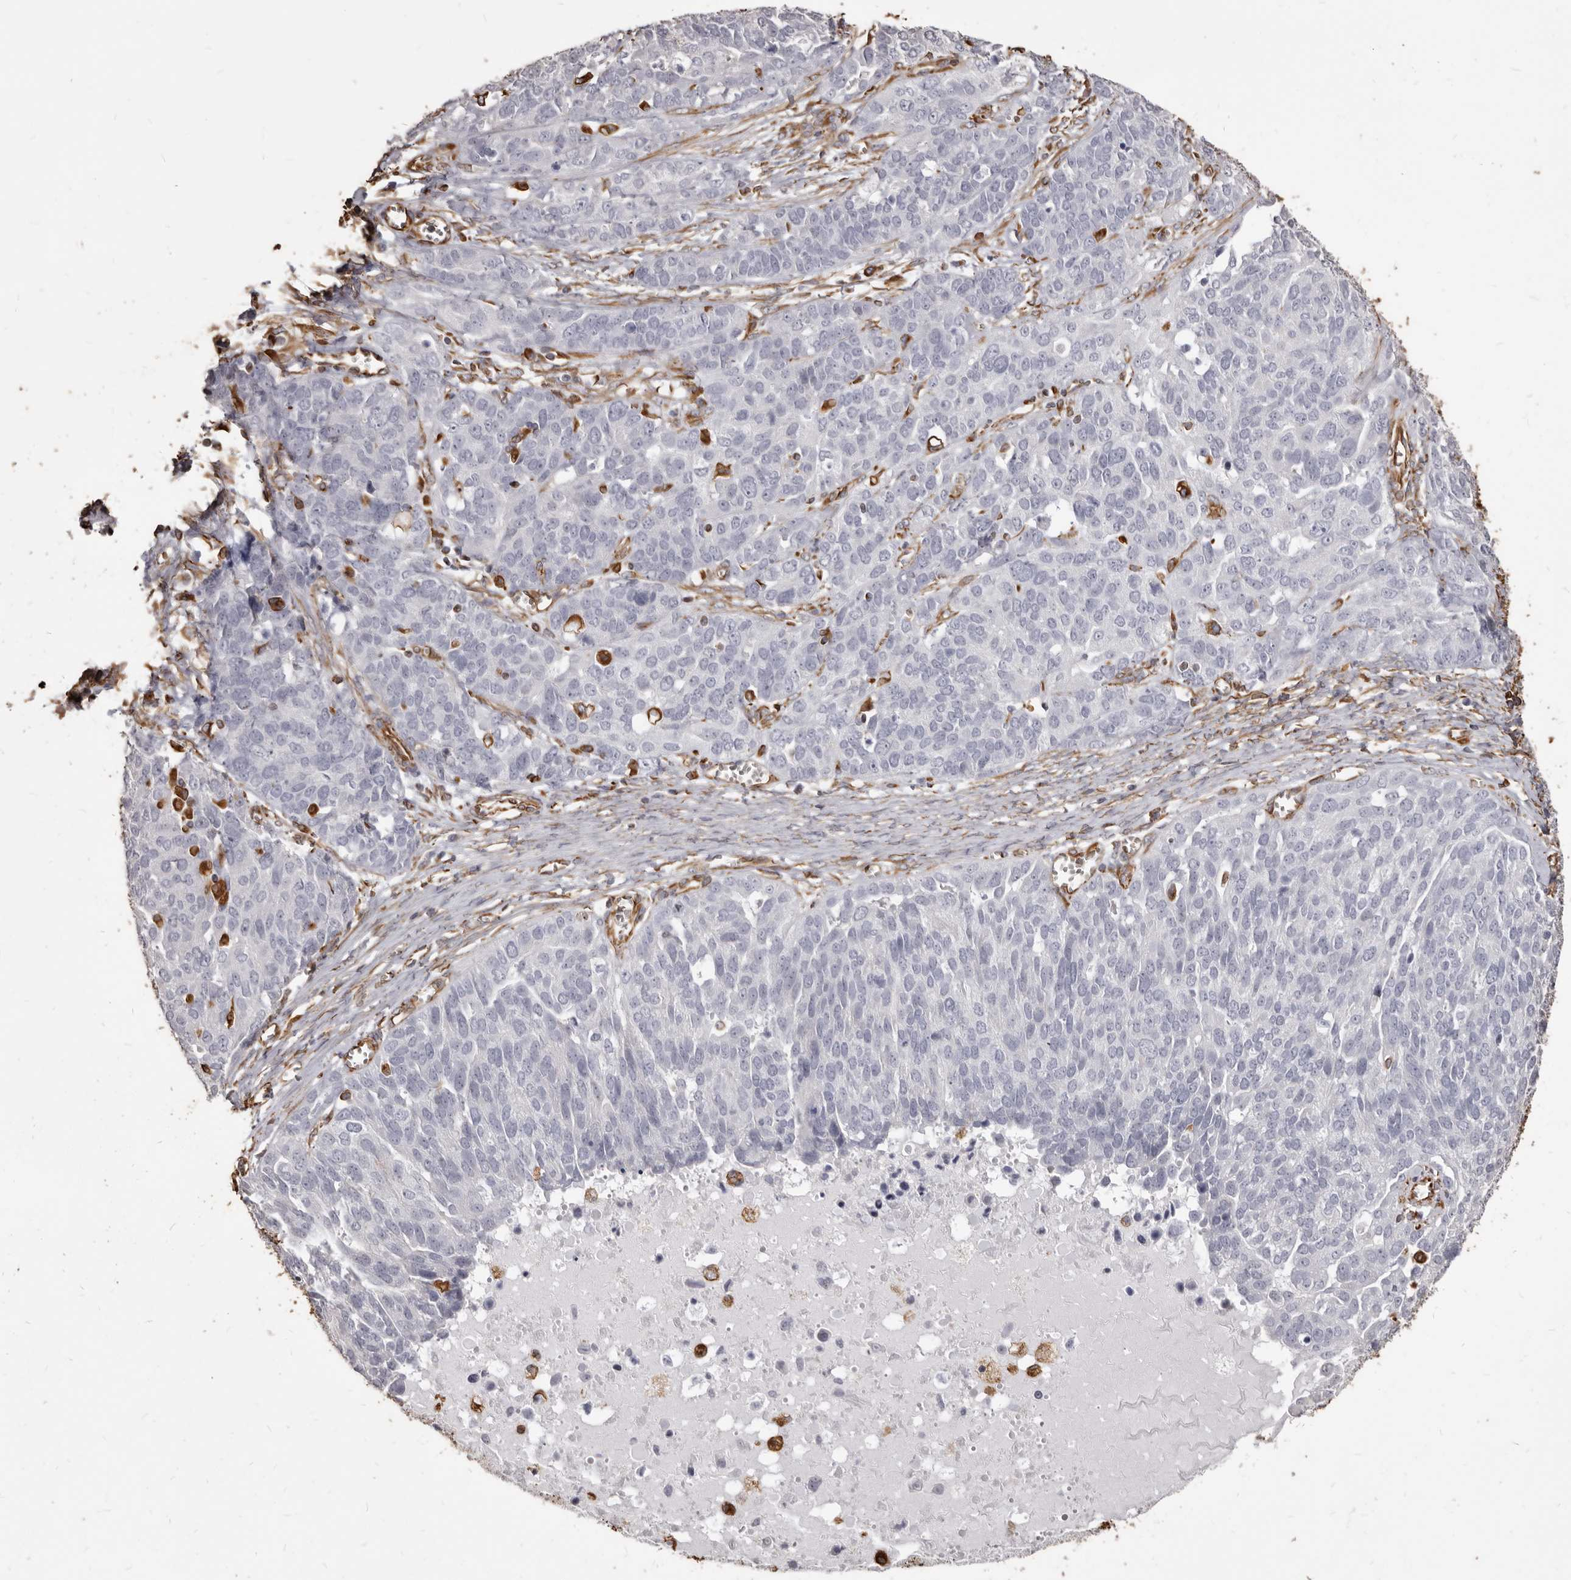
{"staining": {"intensity": "negative", "quantity": "none", "location": "none"}, "tissue": "ovarian cancer", "cell_type": "Tumor cells", "image_type": "cancer", "snomed": [{"axis": "morphology", "description": "Cystadenocarcinoma, serous, NOS"}, {"axis": "topography", "description": "Ovary"}], "caption": "Ovarian cancer (serous cystadenocarcinoma) was stained to show a protein in brown. There is no significant staining in tumor cells.", "gene": "MTURN", "patient": {"sex": "female", "age": 44}}